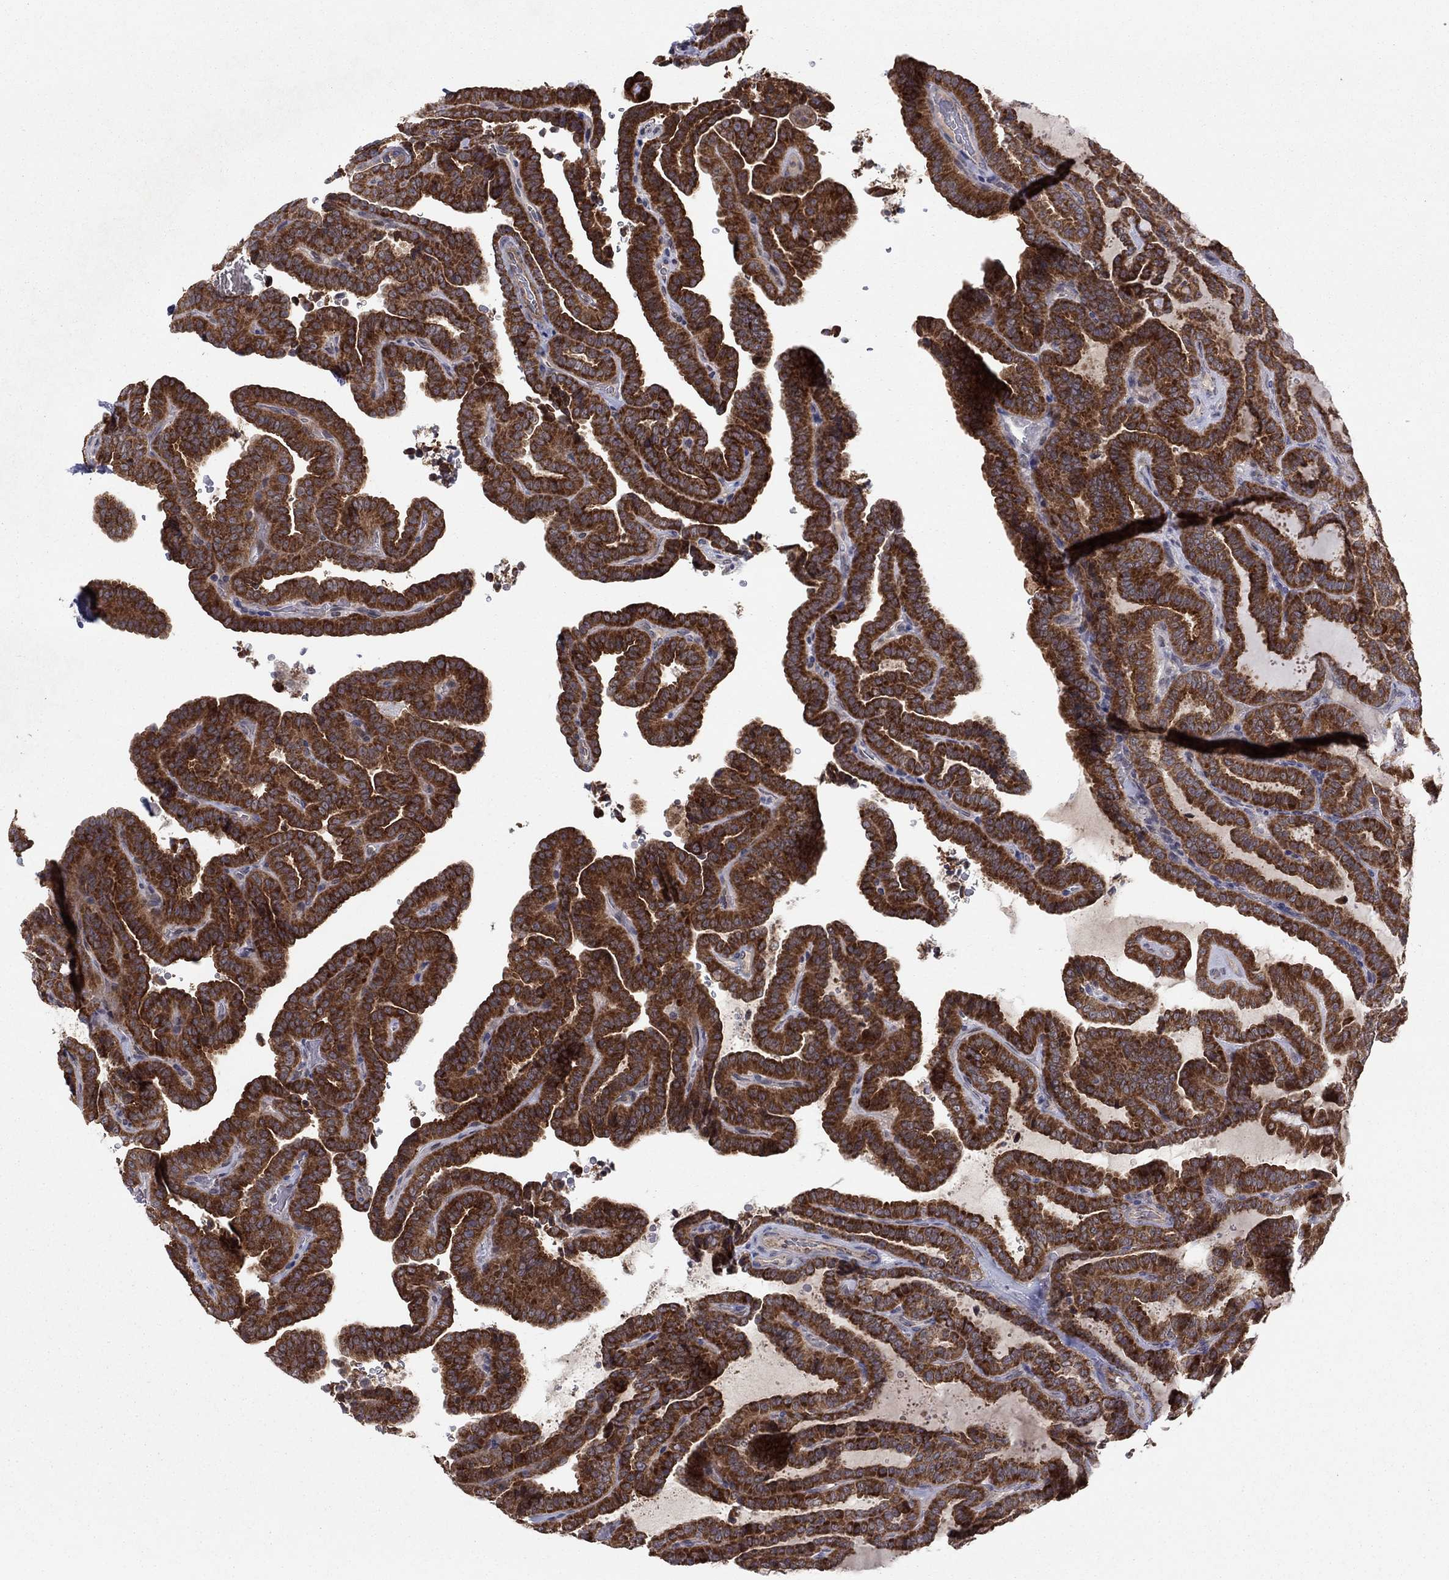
{"staining": {"intensity": "strong", "quantity": ">75%", "location": "cytoplasmic/membranous"}, "tissue": "thyroid cancer", "cell_type": "Tumor cells", "image_type": "cancer", "snomed": [{"axis": "morphology", "description": "Papillary adenocarcinoma, NOS"}, {"axis": "topography", "description": "Thyroid gland"}], "caption": "Immunohistochemical staining of human thyroid cancer (papillary adenocarcinoma) reveals high levels of strong cytoplasmic/membranous protein expression in approximately >75% of tumor cells.", "gene": "CRACDL", "patient": {"sex": "female", "age": 39}}